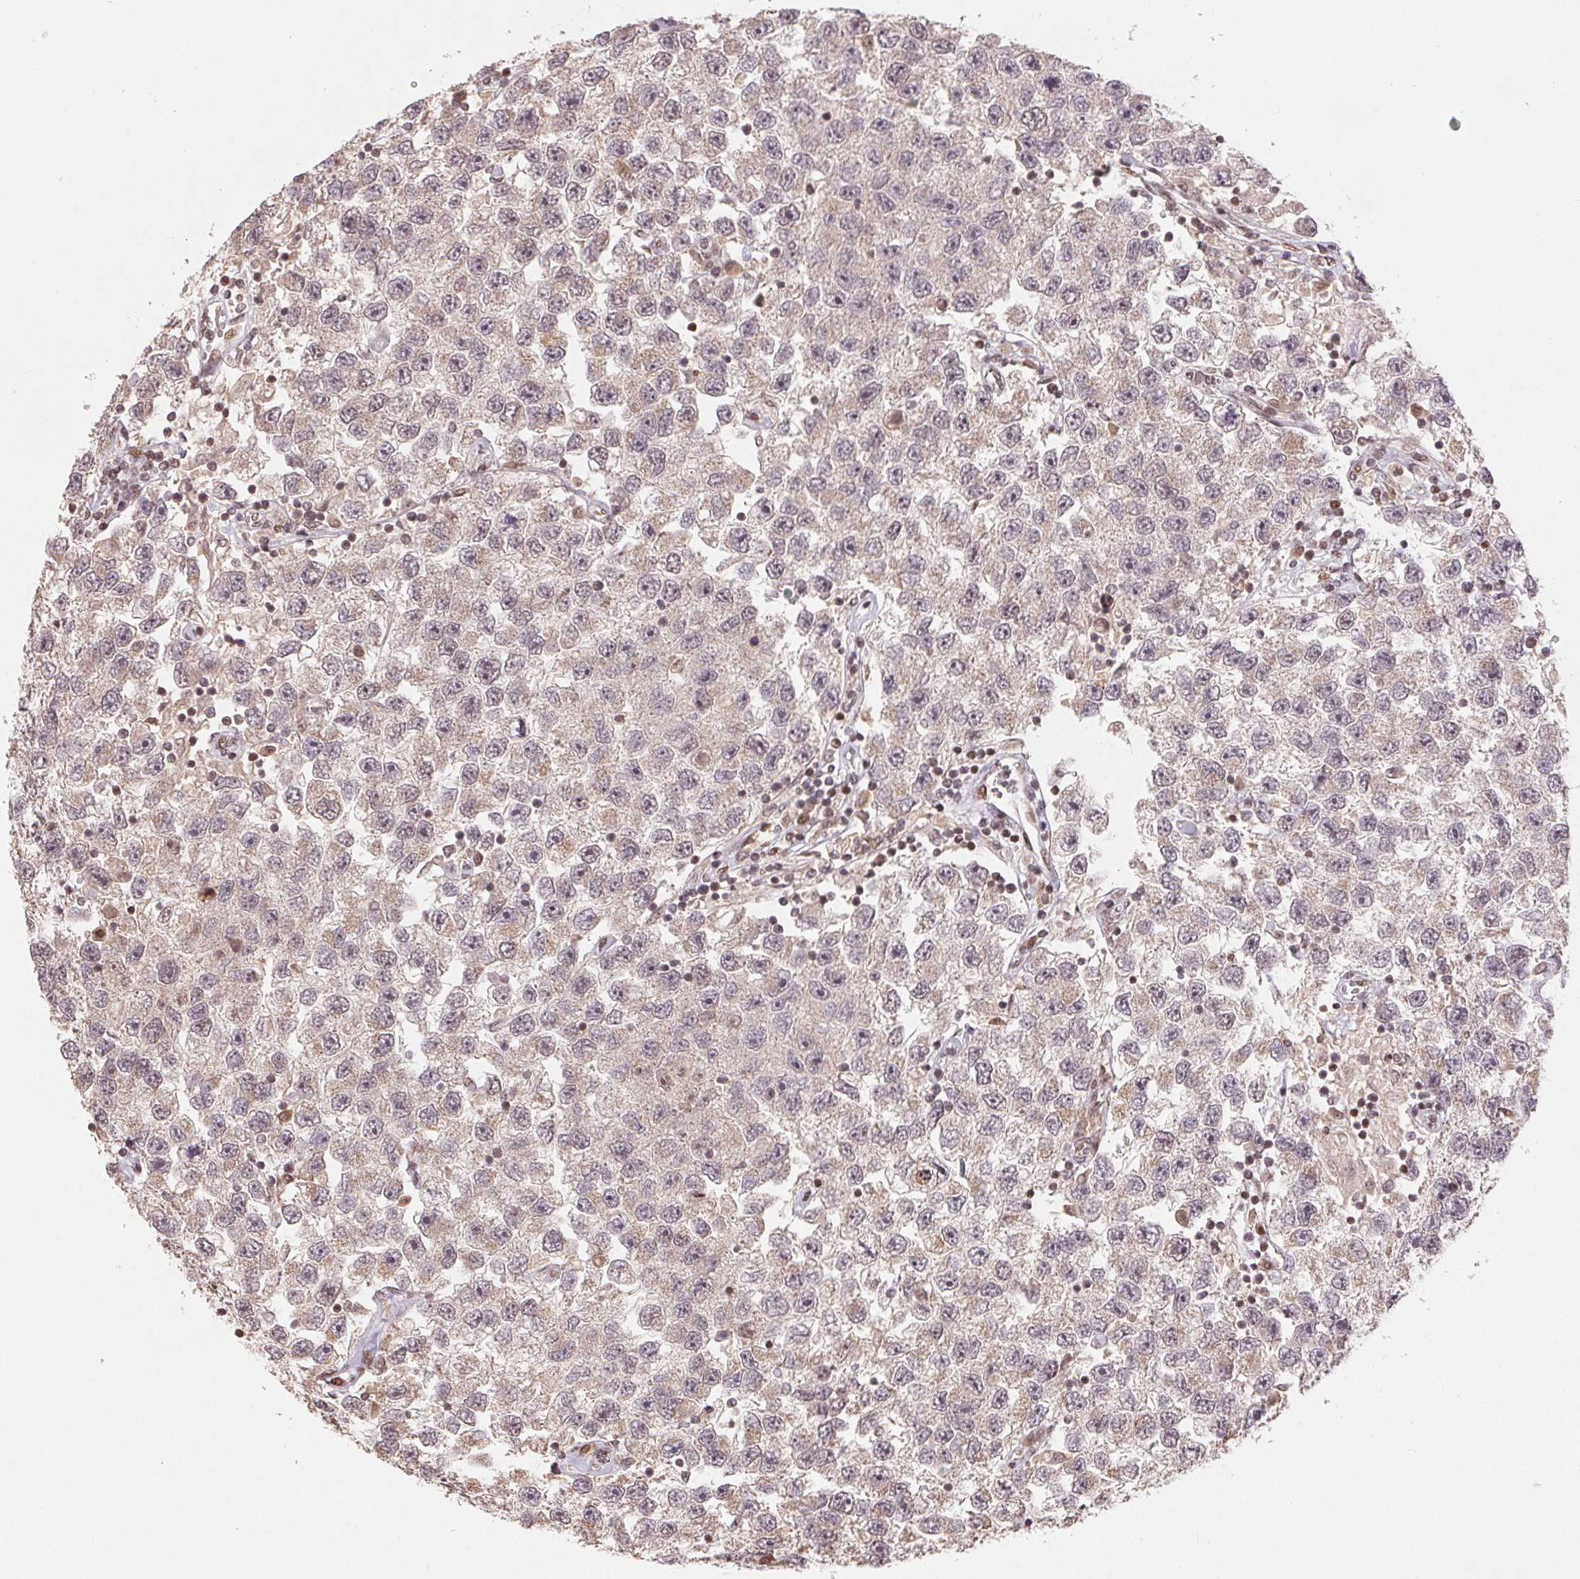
{"staining": {"intensity": "negative", "quantity": "none", "location": "none"}, "tissue": "testis cancer", "cell_type": "Tumor cells", "image_type": "cancer", "snomed": [{"axis": "morphology", "description": "Seminoma, NOS"}, {"axis": "topography", "description": "Testis"}], "caption": "High magnification brightfield microscopy of testis cancer (seminoma) stained with DAB (brown) and counterstained with hematoxylin (blue): tumor cells show no significant positivity. Brightfield microscopy of immunohistochemistry (IHC) stained with DAB (brown) and hematoxylin (blue), captured at high magnification.", "gene": "MAPKAPK2", "patient": {"sex": "male", "age": 26}}